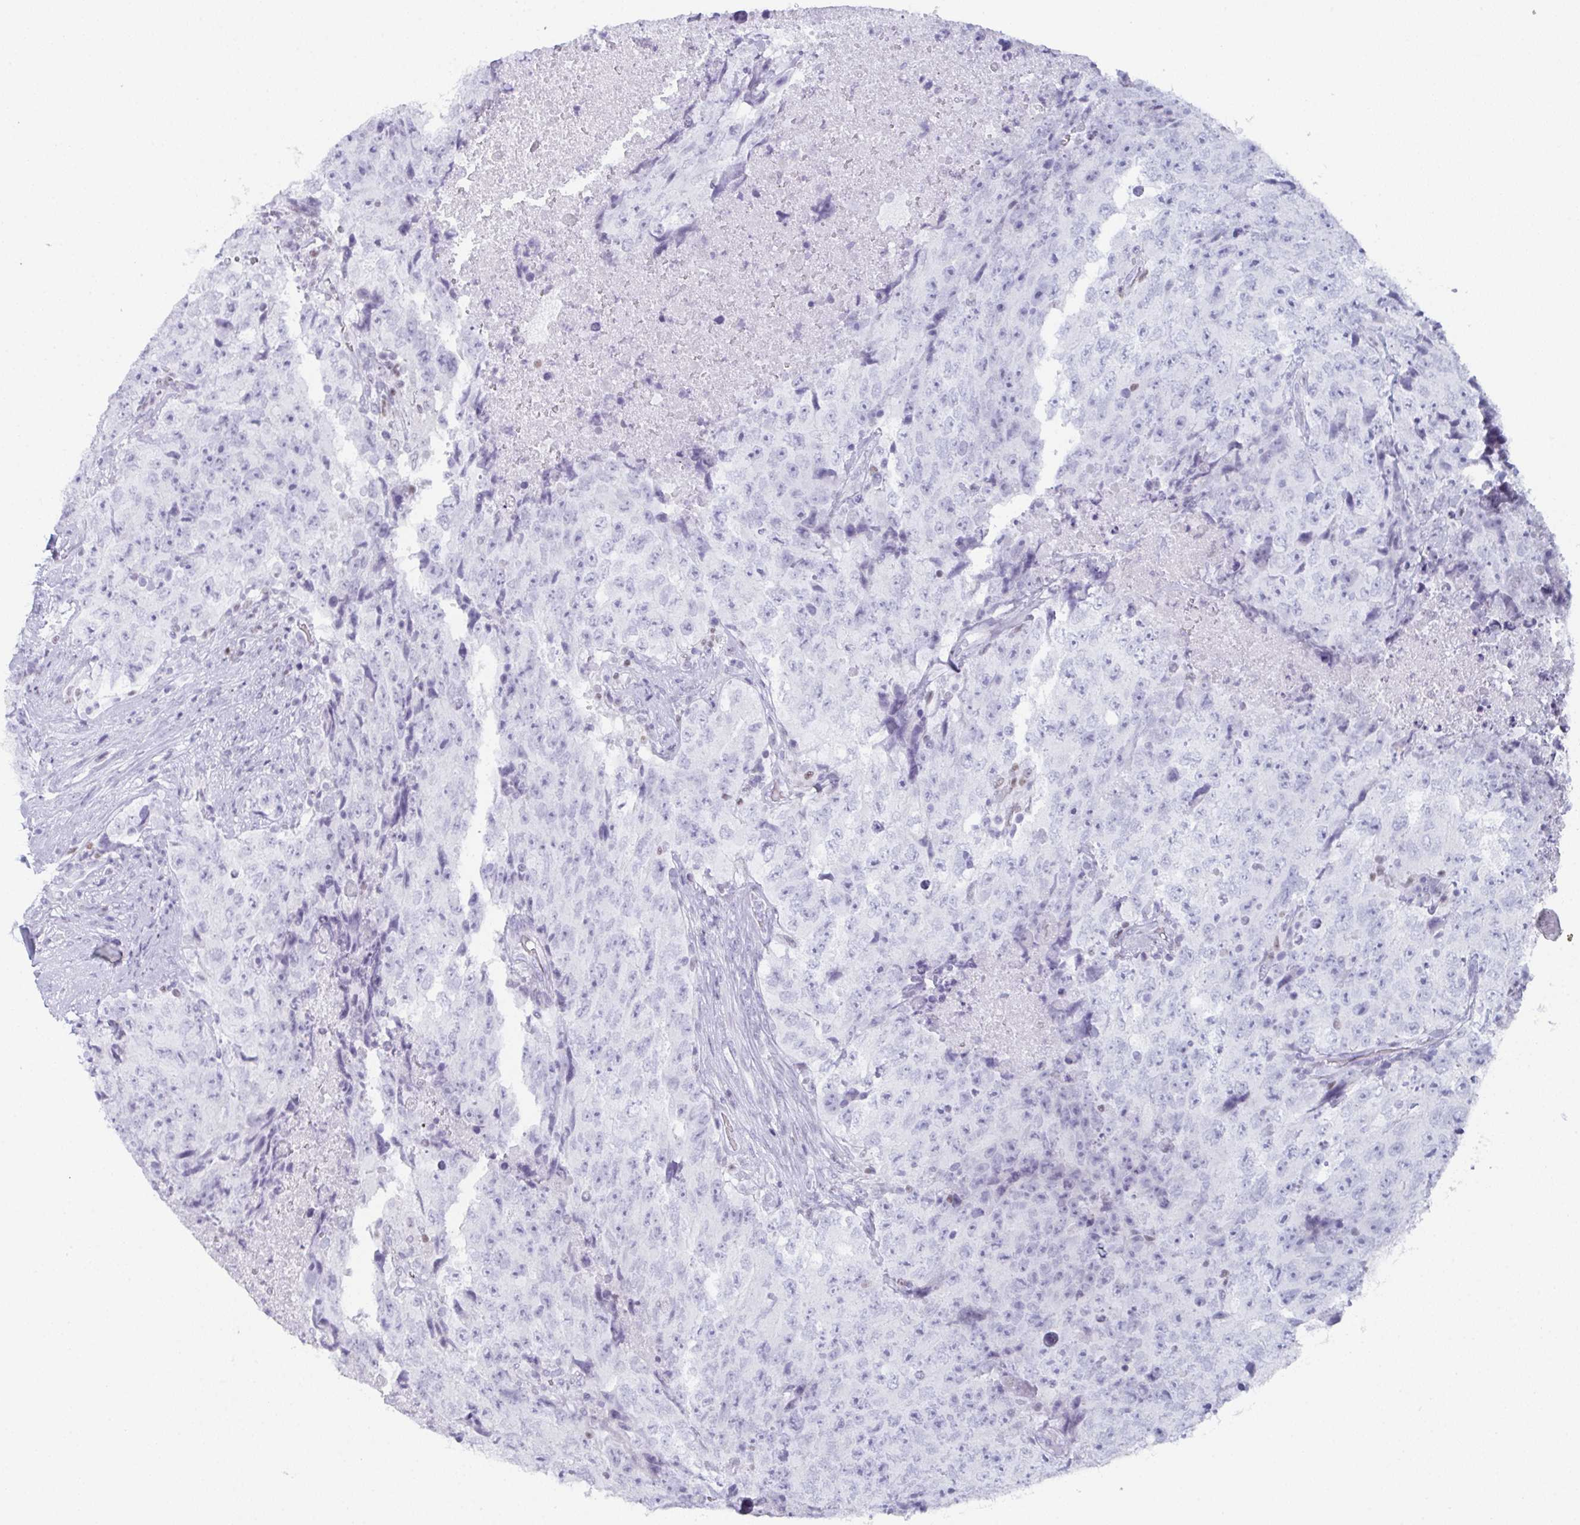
{"staining": {"intensity": "negative", "quantity": "none", "location": "none"}, "tissue": "testis cancer", "cell_type": "Tumor cells", "image_type": "cancer", "snomed": [{"axis": "morphology", "description": "Carcinoma, Embryonal, NOS"}, {"axis": "topography", "description": "Testis"}], "caption": "Tumor cells show no significant protein staining in testis cancer (embryonal carcinoma). (DAB immunohistochemistry visualized using brightfield microscopy, high magnification).", "gene": "PYCR3", "patient": {"sex": "male", "age": 24}}